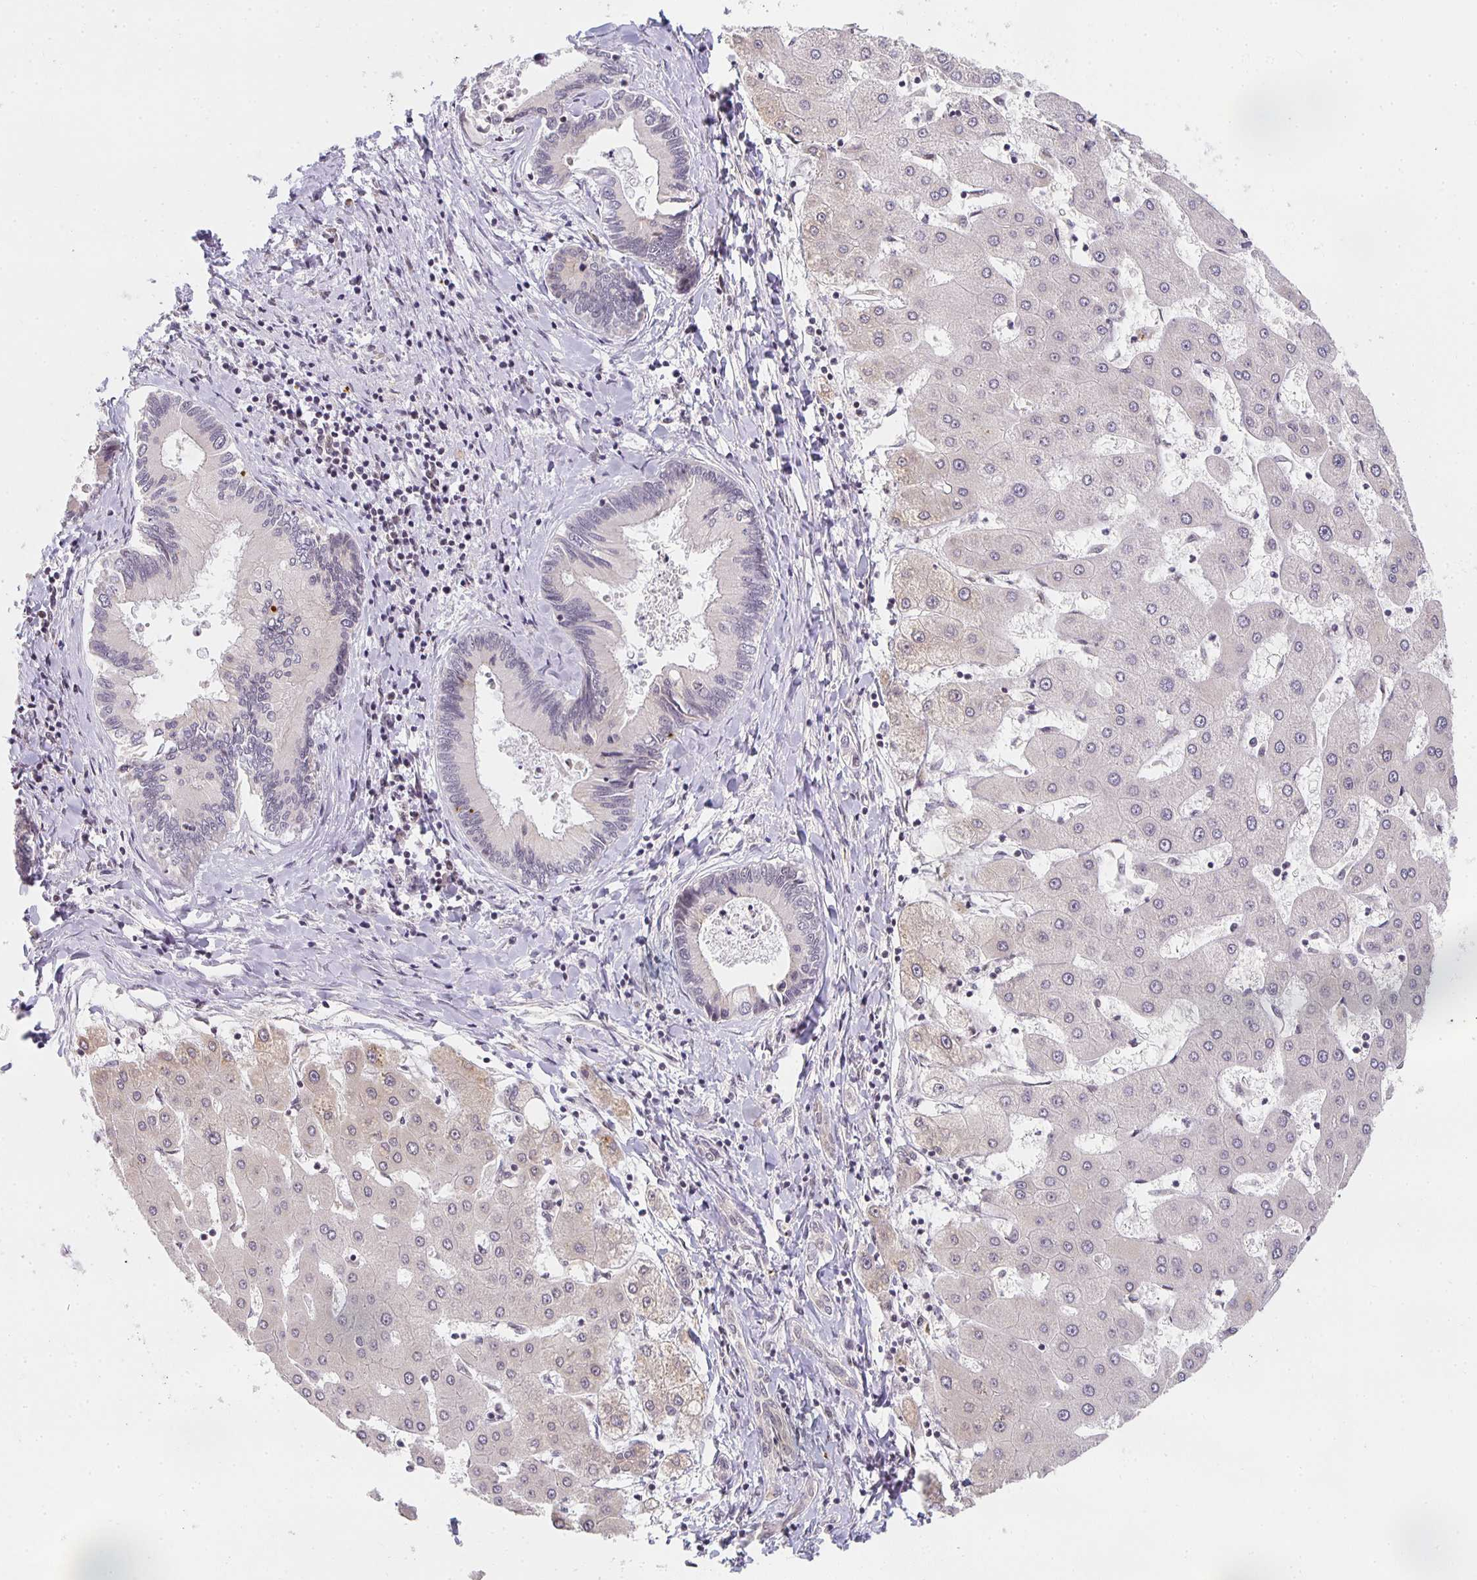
{"staining": {"intensity": "weak", "quantity": "<25%", "location": "cytoplasmic/membranous"}, "tissue": "liver cancer", "cell_type": "Tumor cells", "image_type": "cancer", "snomed": [{"axis": "morphology", "description": "Cholangiocarcinoma"}, {"axis": "topography", "description": "Liver"}], "caption": "This is a histopathology image of IHC staining of cholangiocarcinoma (liver), which shows no positivity in tumor cells.", "gene": "SMARCA2", "patient": {"sex": "male", "age": 66}}